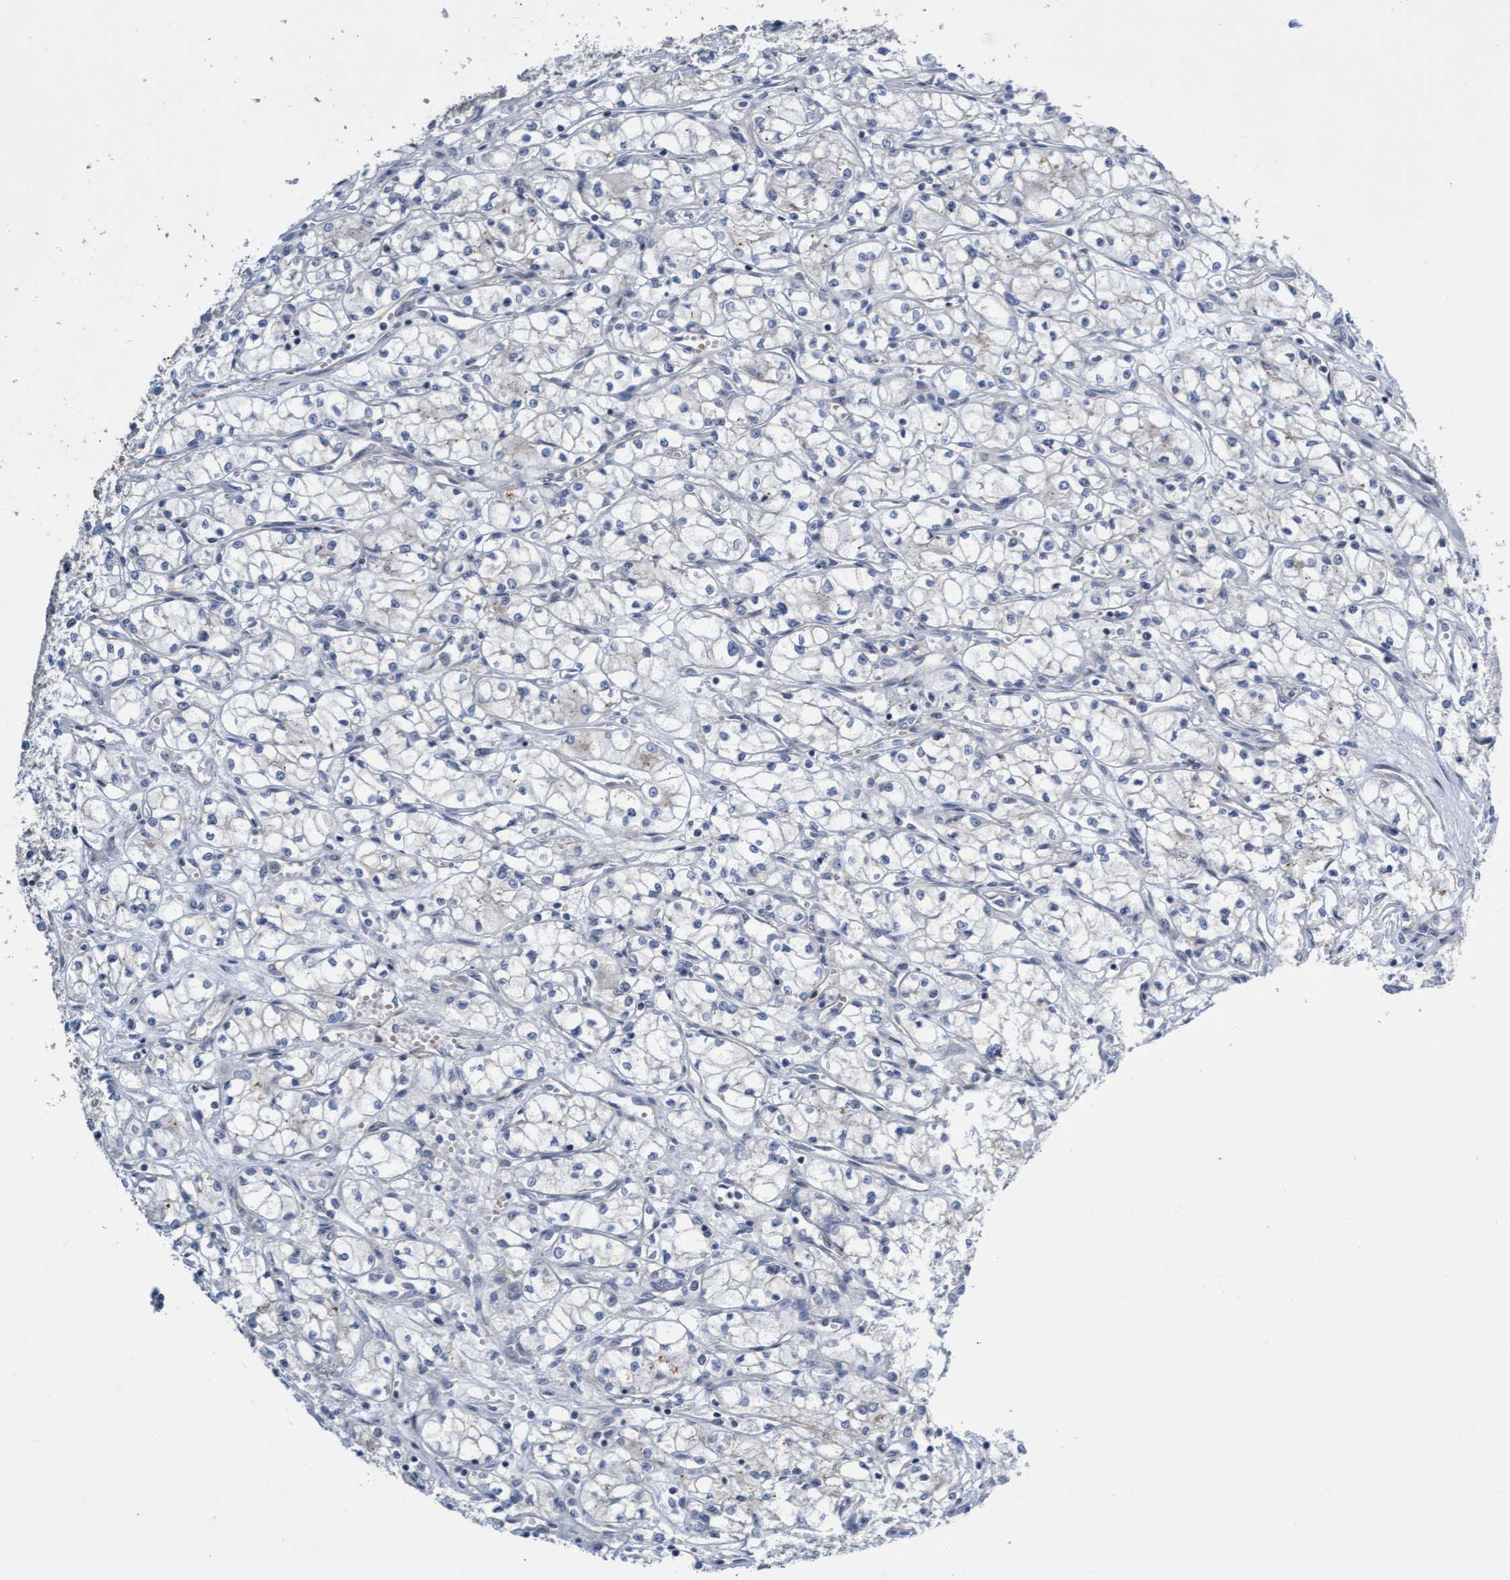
{"staining": {"intensity": "negative", "quantity": "none", "location": "none"}, "tissue": "renal cancer", "cell_type": "Tumor cells", "image_type": "cancer", "snomed": [{"axis": "morphology", "description": "Normal tissue, NOS"}, {"axis": "morphology", "description": "Adenocarcinoma, NOS"}, {"axis": "topography", "description": "Kidney"}], "caption": "The photomicrograph exhibits no significant expression in tumor cells of renal adenocarcinoma.", "gene": "ABCF2", "patient": {"sex": "male", "age": 59}}